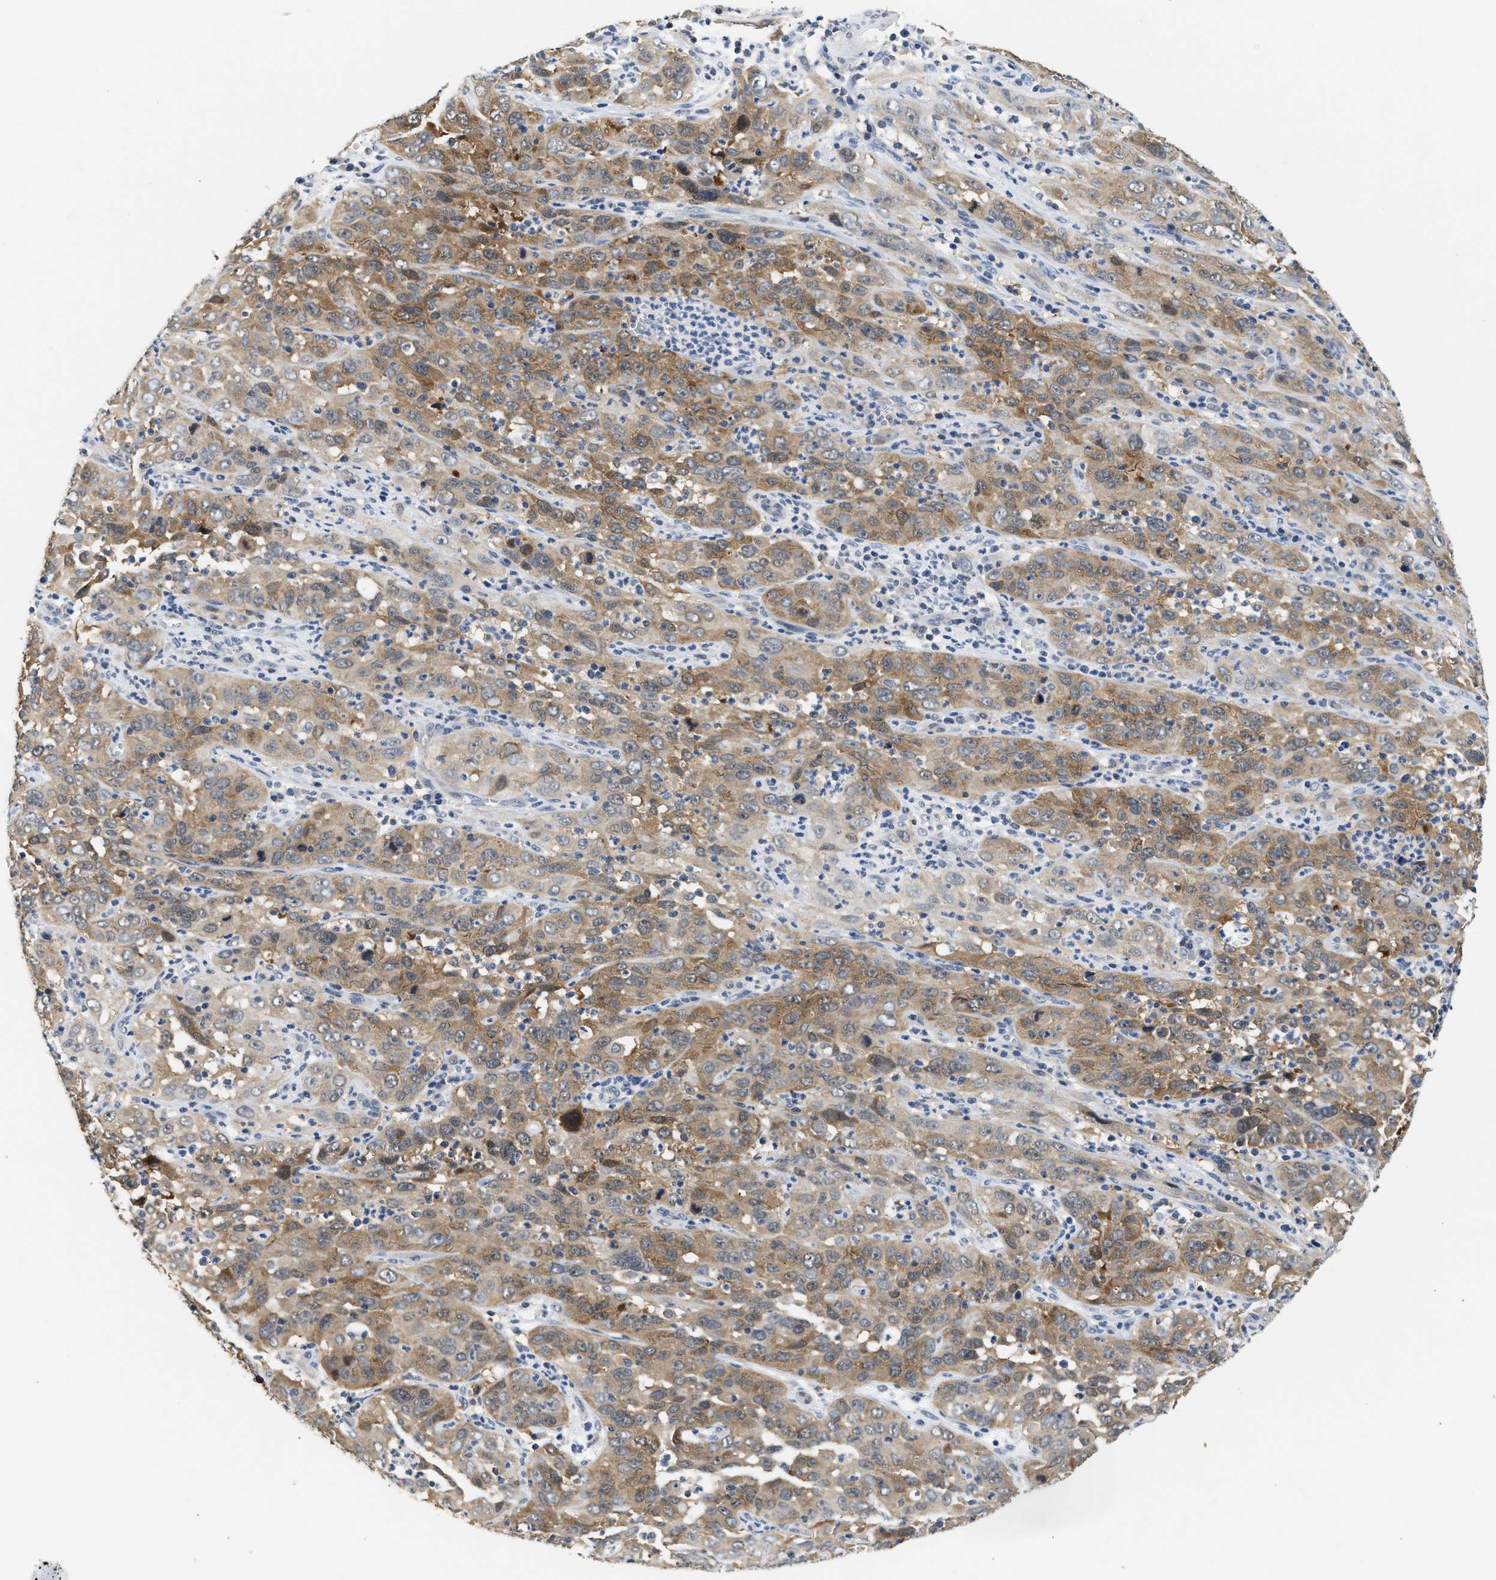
{"staining": {"intensity": "moderate", "quantity": ">75%", "location": "cytoplasmic/membranous"}, "tissue": "cervical cancer", "cell_type": "Tumor cells", "image_type": "cancer", "snomed": [{"axis": "morphology", "description": "Squamous cell carcinoma, NOS"}, {"axis": "topography", "description": "Cervix"}], "caption": "Immunohistochemical staining of squamous cell carcinoma (cervical) displays medium levels of moderate cytoplasmic/membranous positivity in about >75% of tumor cells.", "gene": "PPM1L", "patient": {"sex": "female", "age": 32}}